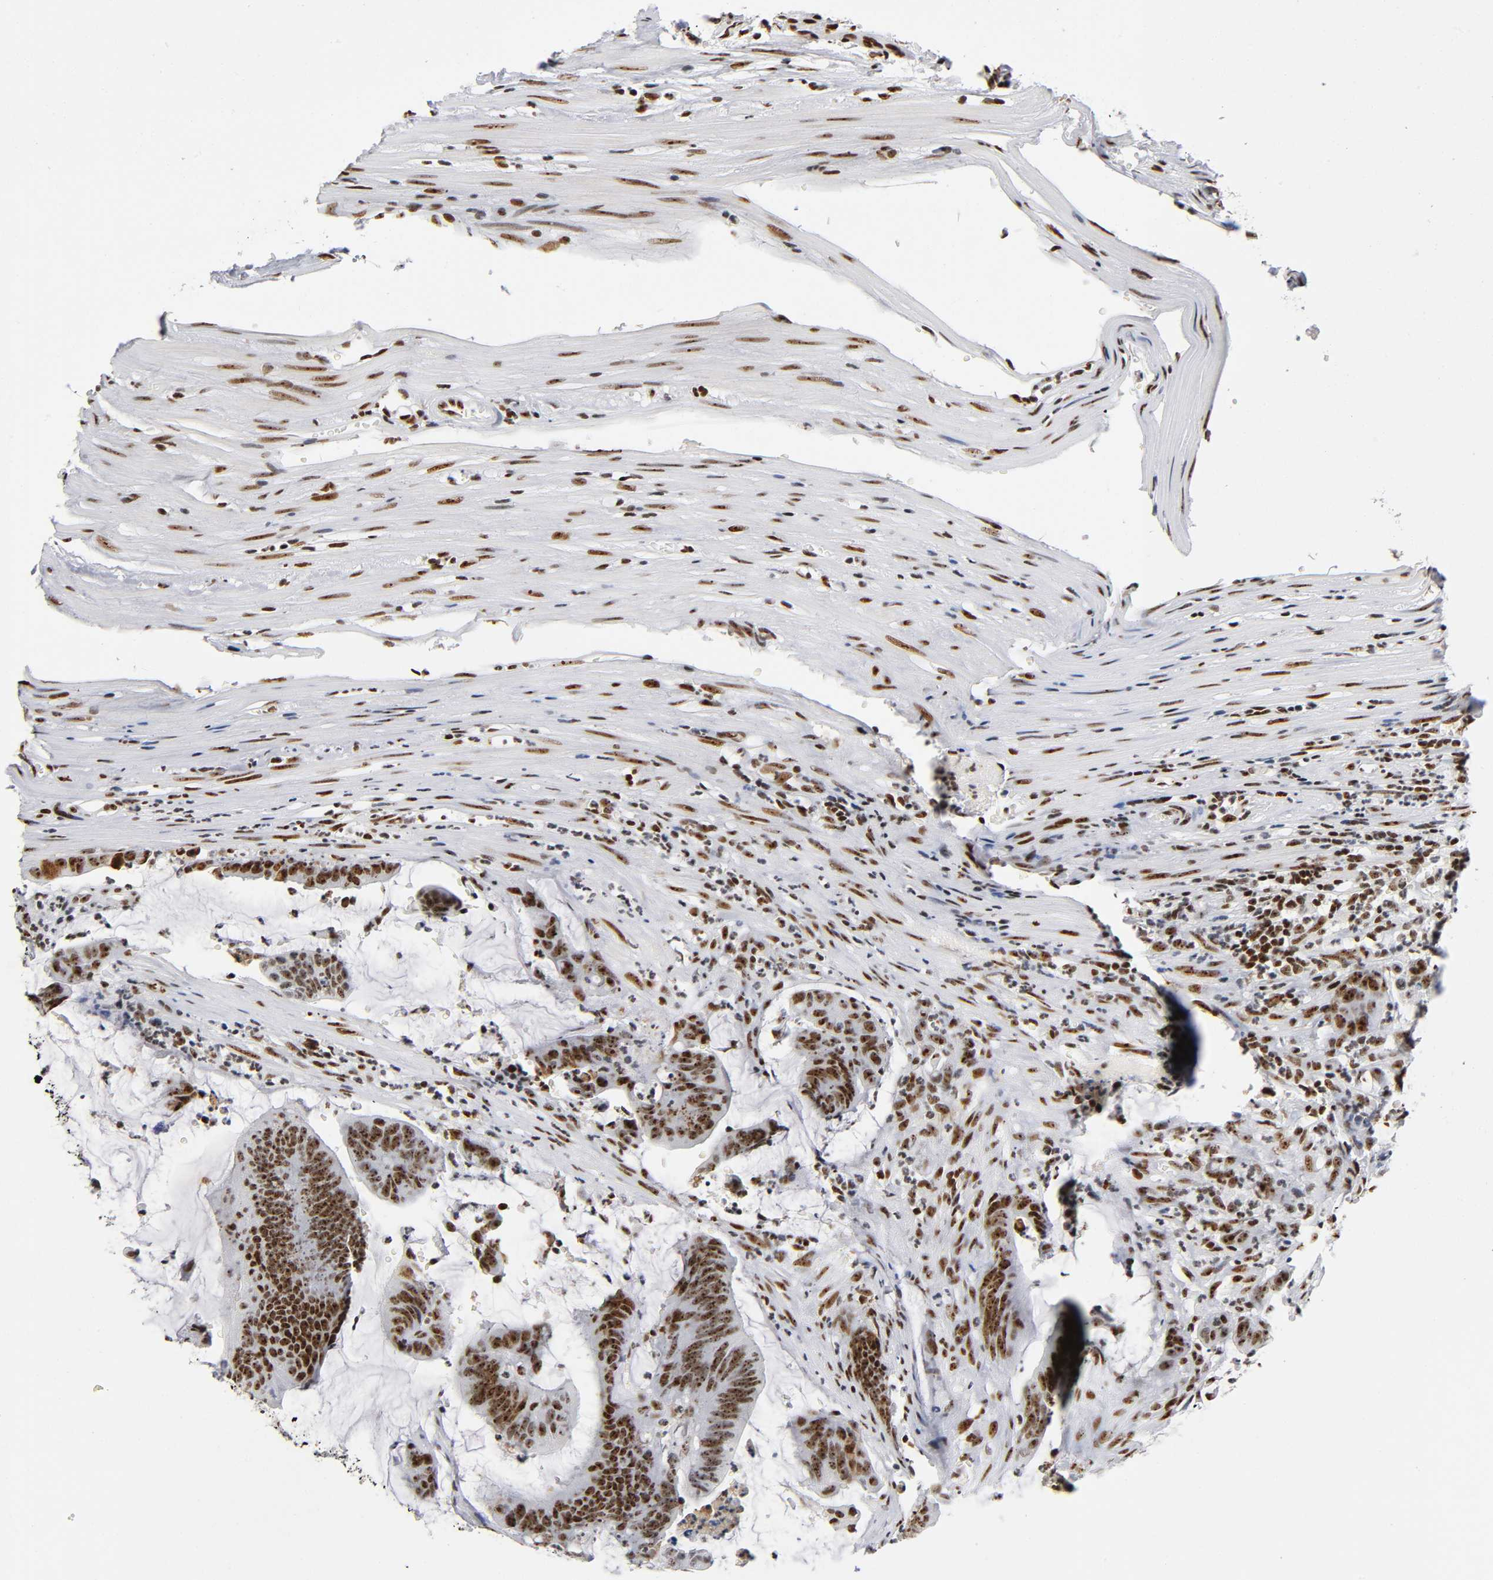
{"staining": {"intensity": "strong", "quantity": ">75%", "location": "nuclear"}, "tissue": "colorectal cancer", "cell_type": "Tumor cells", "image_type": "cancer", "snomed": [{"axis": "morphology", "description": "Adenocarcinoma, NOS"}, {"axis": "topography", "description": "Rectum"}], "caption": "Strong nuclear protein positivity is seen in approximately >75% of tumor cells in colorectal cancer (adenocarcinoma).", "gene": "UBTF", "patient": {"sex": "female", "age": 66}}